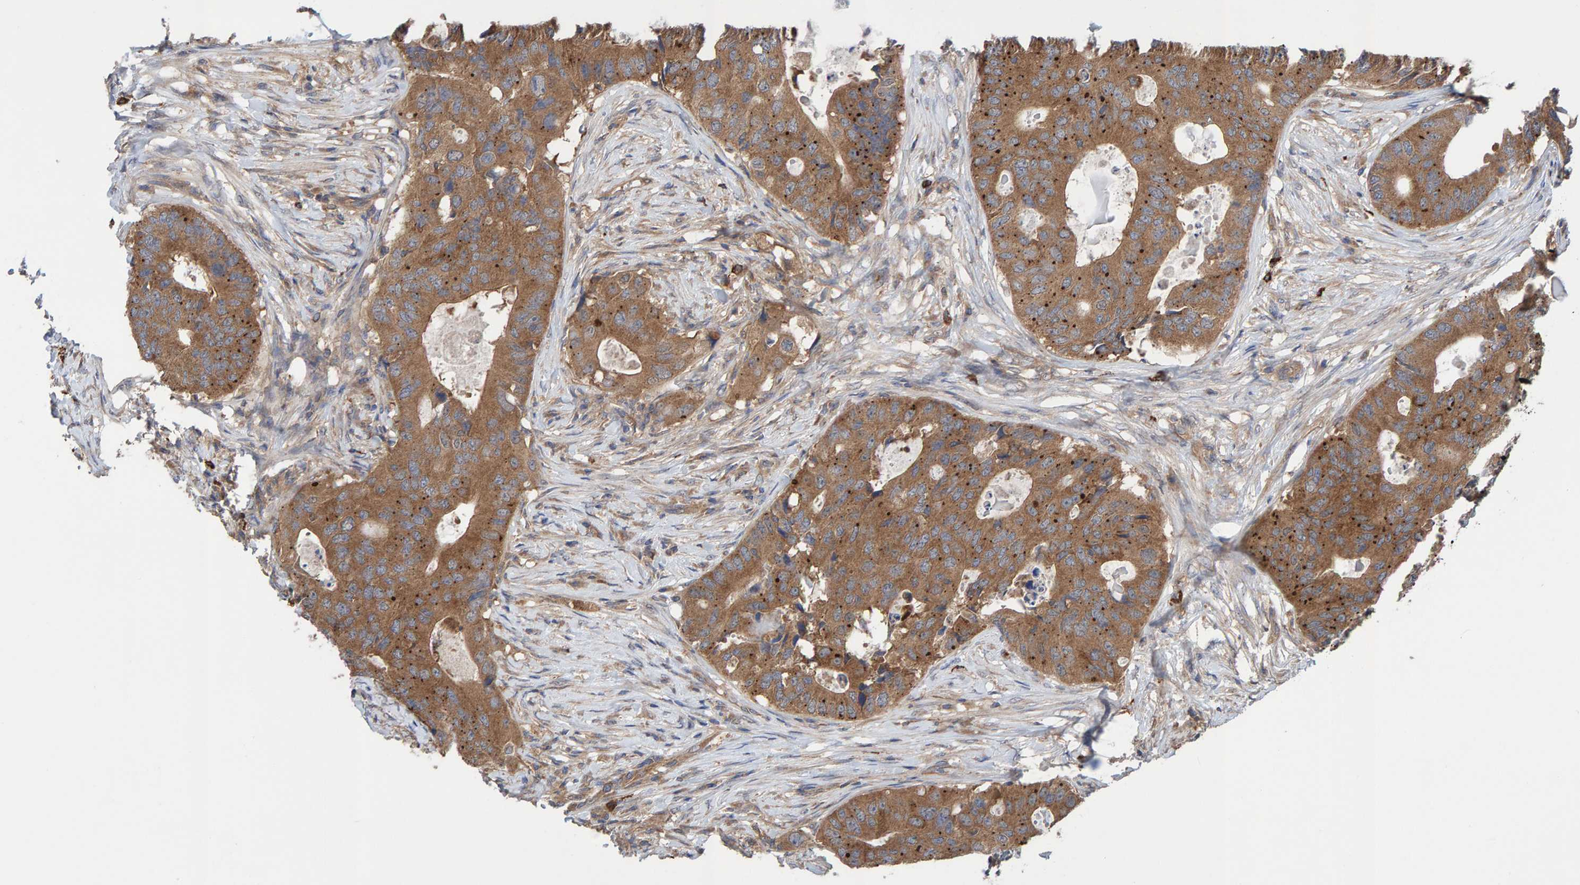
{"staining": {"intensity": "moderate", "quantity": ">75%", "location": "cytoplasmic/membranous"}, "tissue": "colorectal cancer", "cell_type": "Tumor cells", "image_type": "cancer", "snomed": [{"axis": "morphology", "description": "Adenocarcinoma, NOS"}, {"axis": "topography", "description": "Colon"}], "caption": "A high-resolution photomicrograph shows IHC staining of colorectal cancer, which exhibits moderate cytoplasmic/membranous positivity in about >75% of tumor cells. The staining is performed using DAB (3,3'-diaminobenzidine) brown chromogen to label protein expression. The nuclei are counter-stained blue using hematoxylin.", "gene": "LRSAM1", "patient": {"sex": "male", "age": 71}}